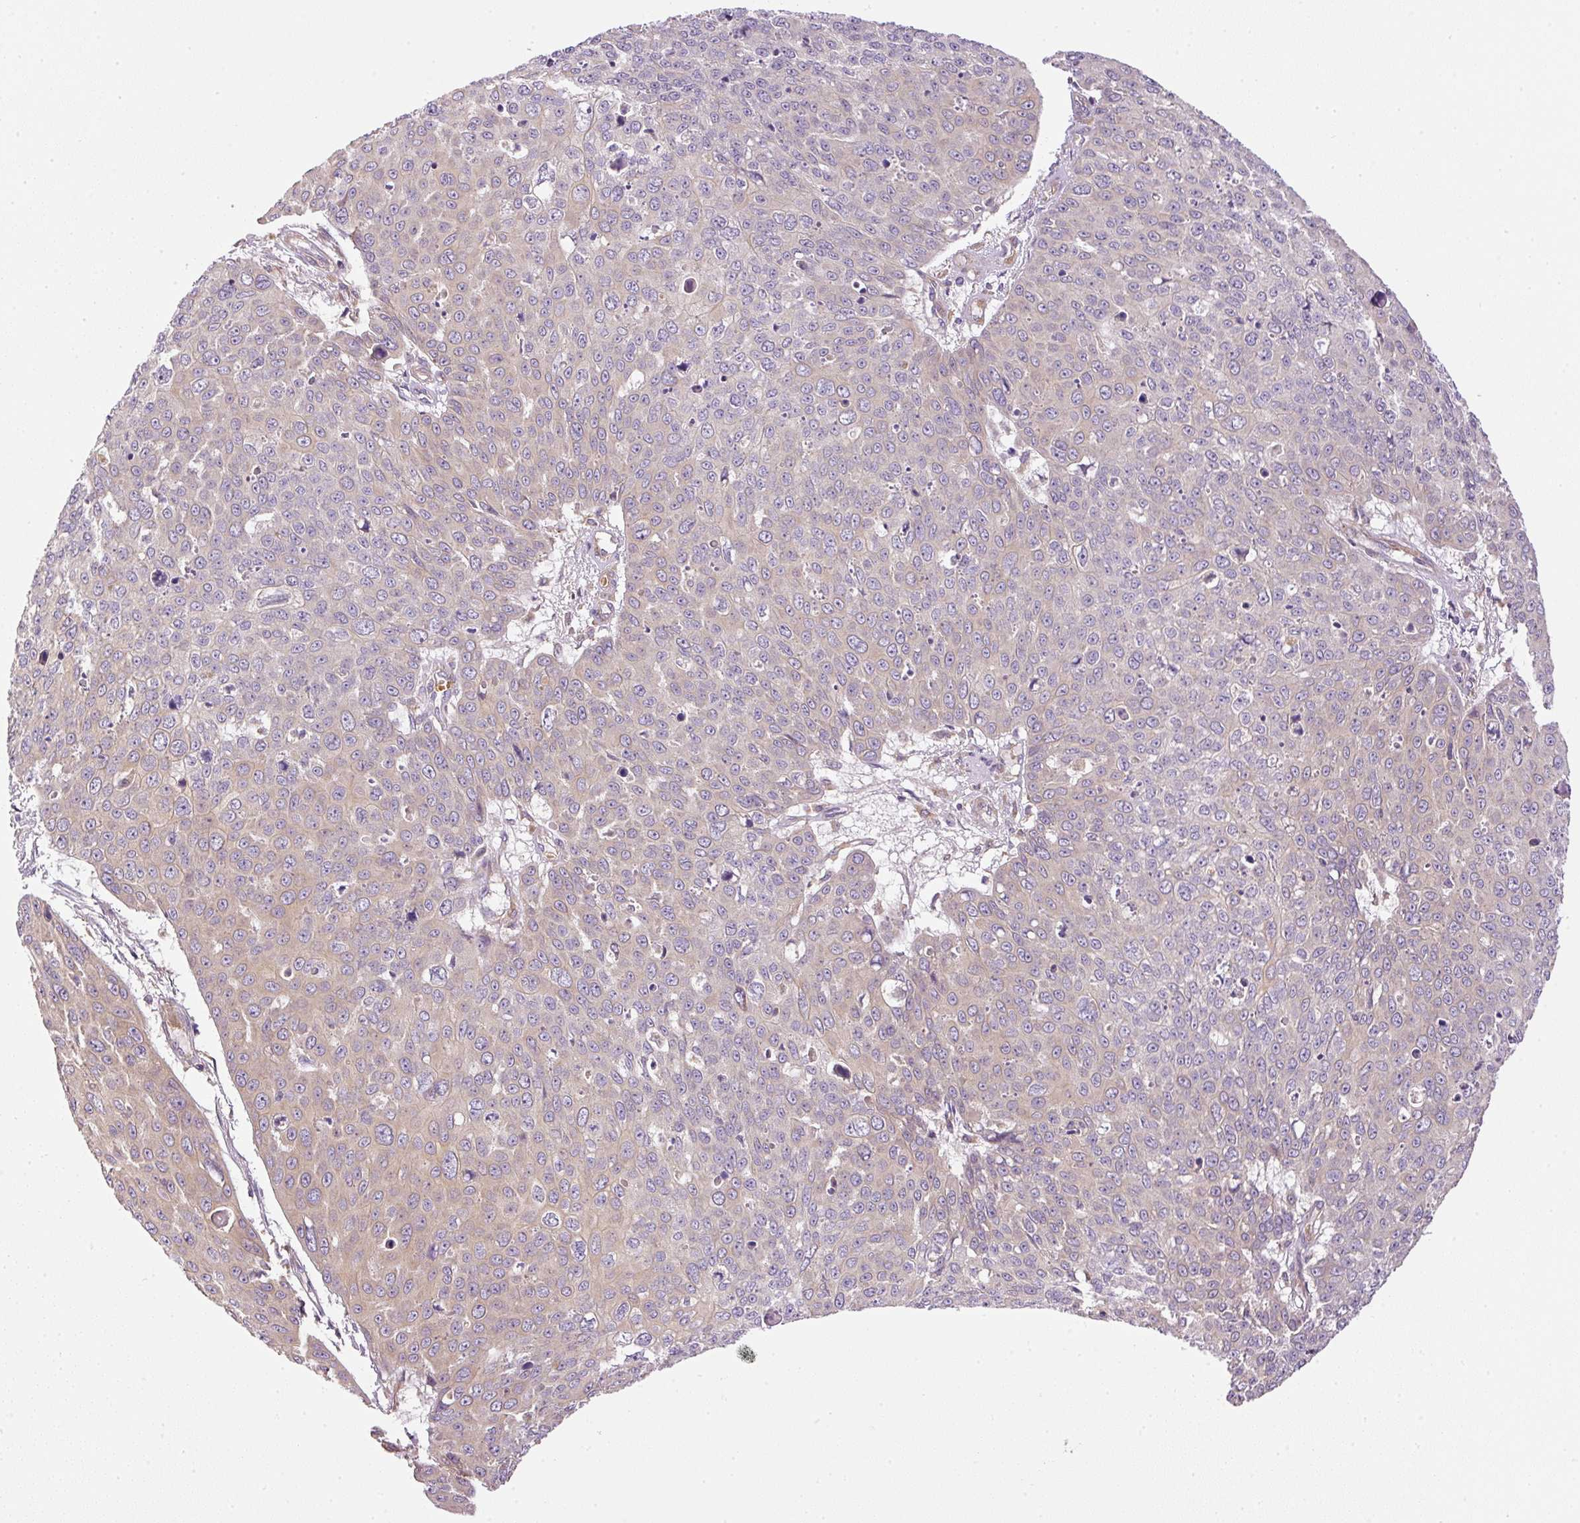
{"staining": {"intensity": "weak", "quantity": "<25%", "location": "cytoplasmic/membranous"}, "tissue": "skin cancer", "cell_type": "Tumor cells", "image_type": "cancer", "snomed": [{"axis": "morphology", "description": "Squamous cell carcinoma, NOS"}, {"axis": "topography", "description": "Skin"}], "caption": "This is a image of immunohistochemistry (IHC) staining of skin cancer, which shows no staining in tumor cells. The staining was performed using DAB to visualize the protein expression in brown, while the nuclei were stained in blue with hematoxylin (Magnification: 20x).", "gene": "TBC1D2B", "patient": {"sex": "male", "age": 71}}